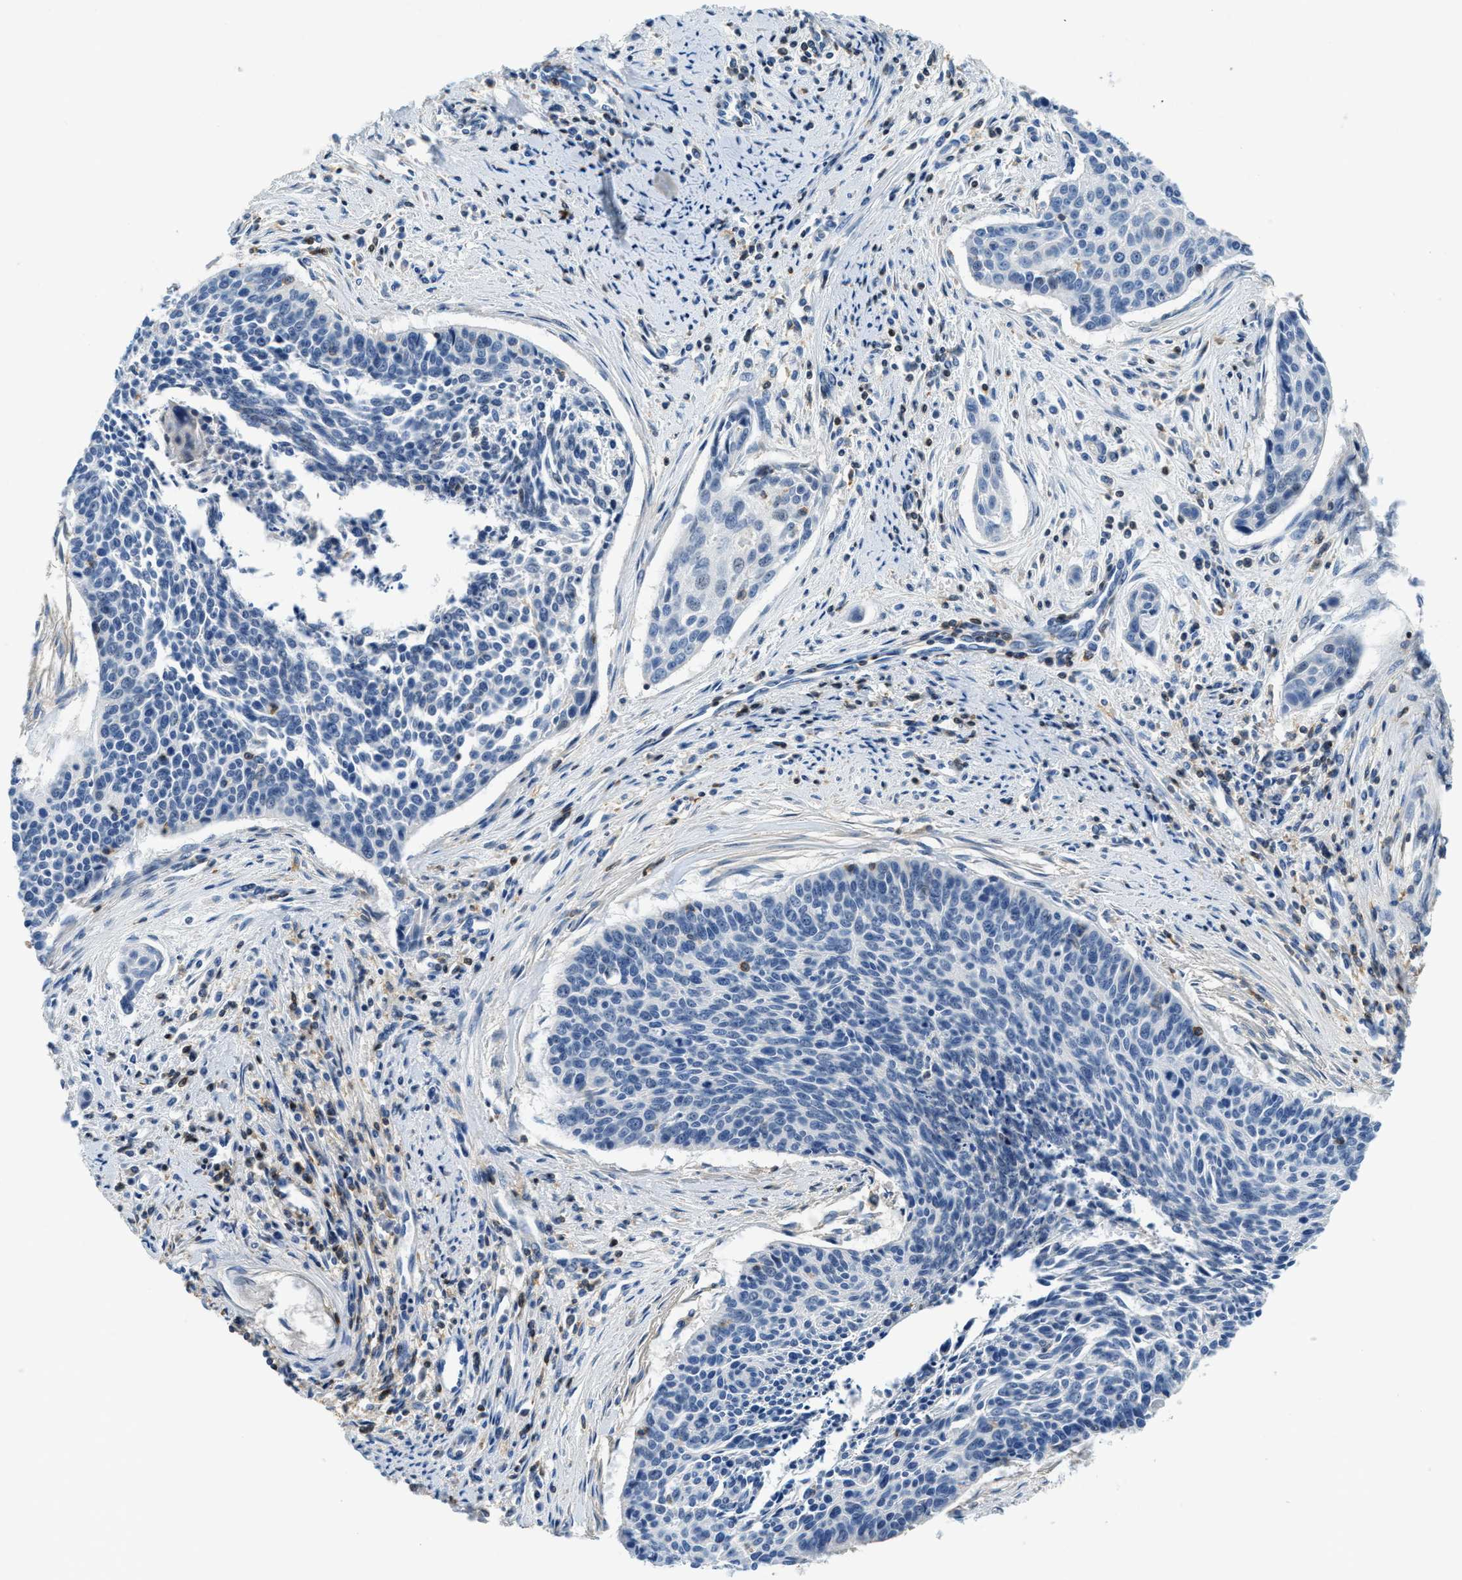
{"staining": {"intensity": "negative", "quantity": "none", "location": "none"}, "tissue": "cervical cancer", "cell_type": "Tumor cells", "image_type": "cancer", "snomed": [{"axis": "morphology", "description": "Squamous cell carcinoma, NOS"}, {"axis": "topography", "description": "Cervix"}], "caption": "High magnification brightfield microscopy of cervical squamous cell carcinoma stained with DAB (brown) and counterstained with hematoxylin (blue): tumor cells show no significant expression.", "gene": "MYO1G", "patient": {"sex": "female", "age": 55}}